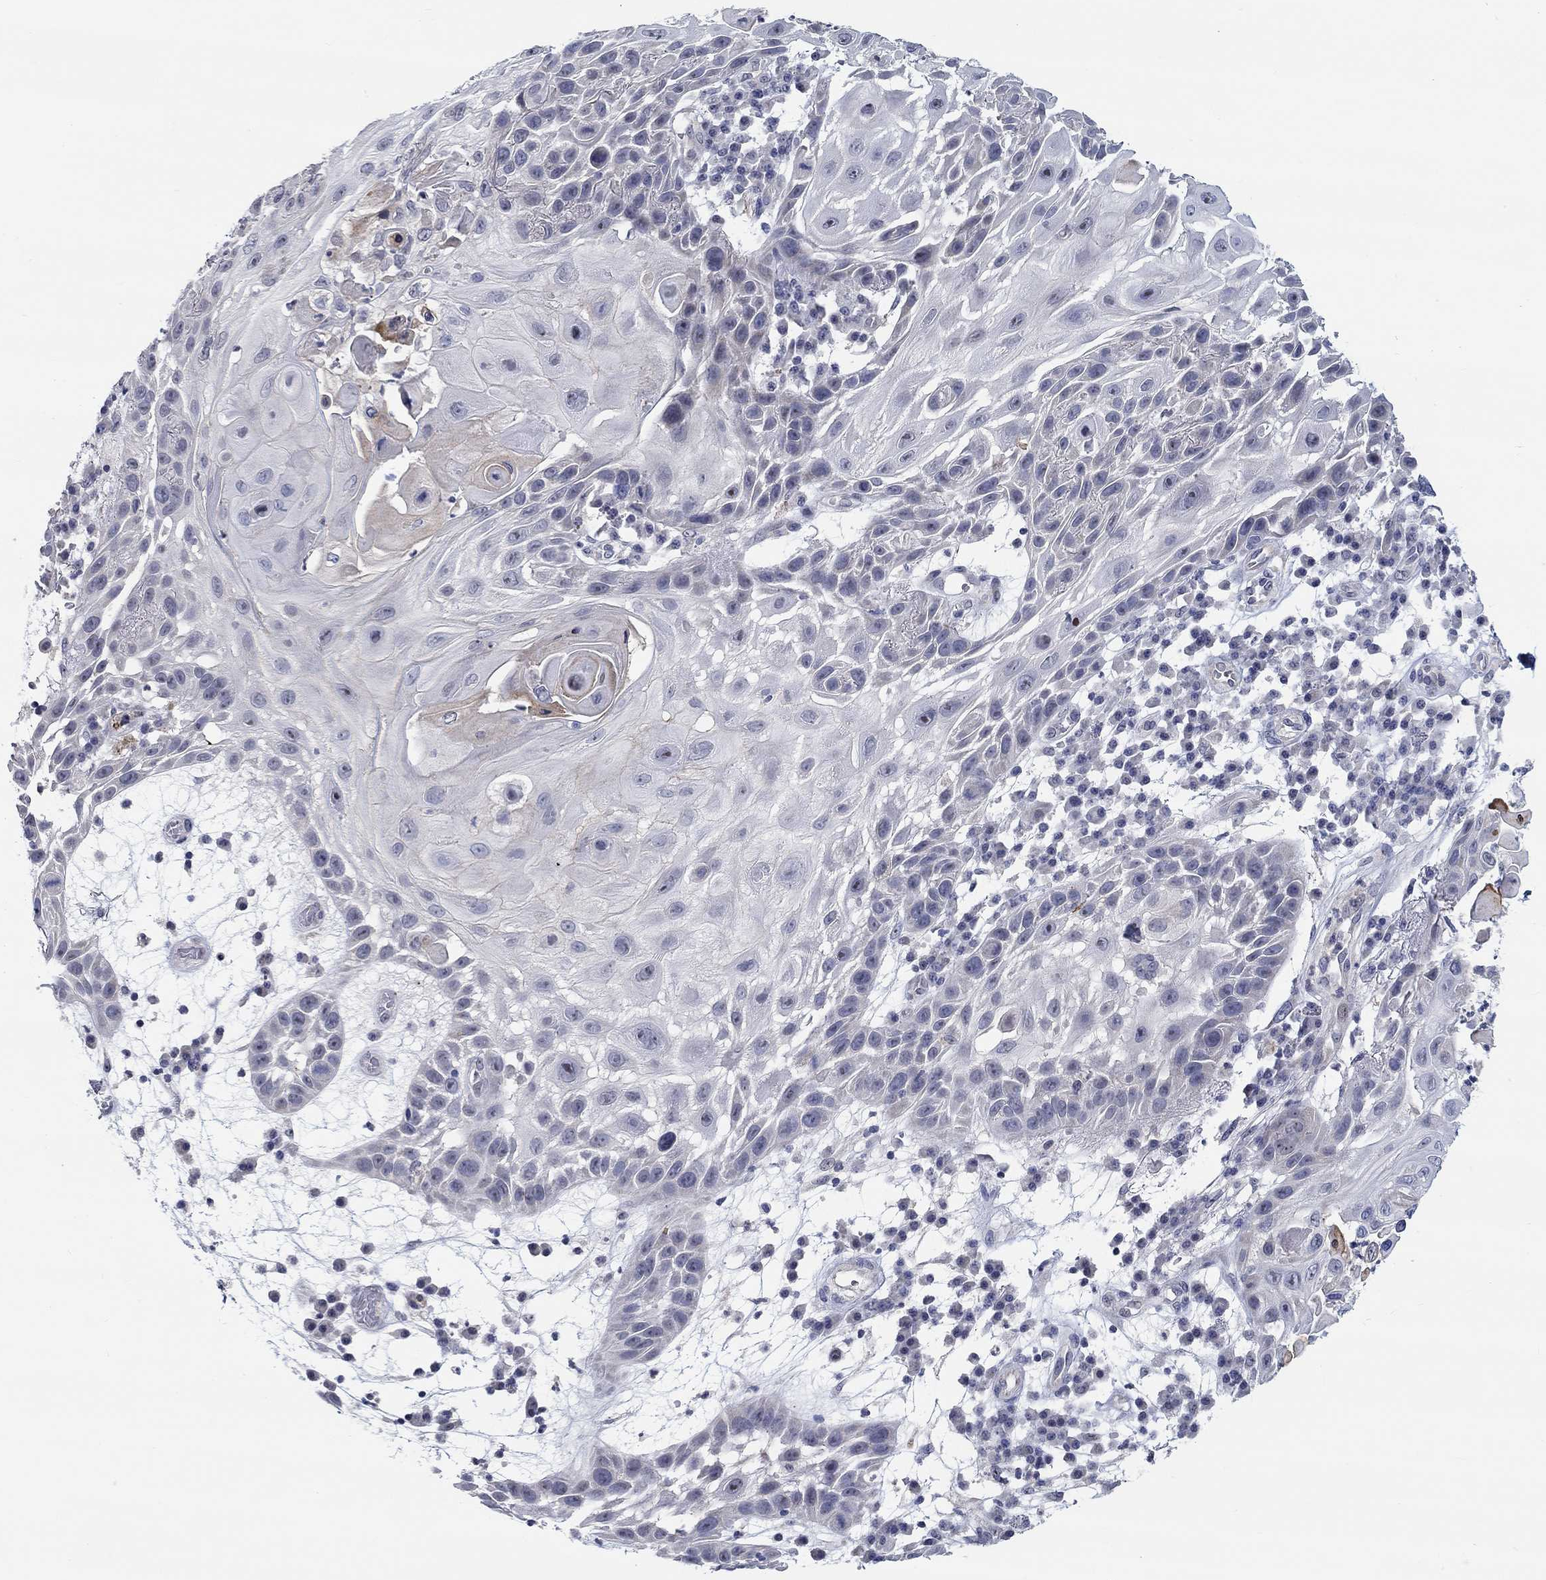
{"staining": {"intensity": "strong", "quantity": "<25%", "location": "nuclear"}, "tissue": "skin cancer", "cell_type": "Tumor cells", "image_type": "cancer", "snomed": [{"axis": "morphology", "description": "Normal tissue, NOS"}, {"axis": "morphology", "description": "Squamous cell carcinoma, NOS"}, {"axis": "topography", "description": "Skin"}], "caption": "This micrograph shows IHC staining of skin cancer (squamous cell carcinoma), with medium strong nuclear staining in approximately <25% of tumor cells.", "gene": "SMIM18", "patient": {"sex": "male", "age": 79}}